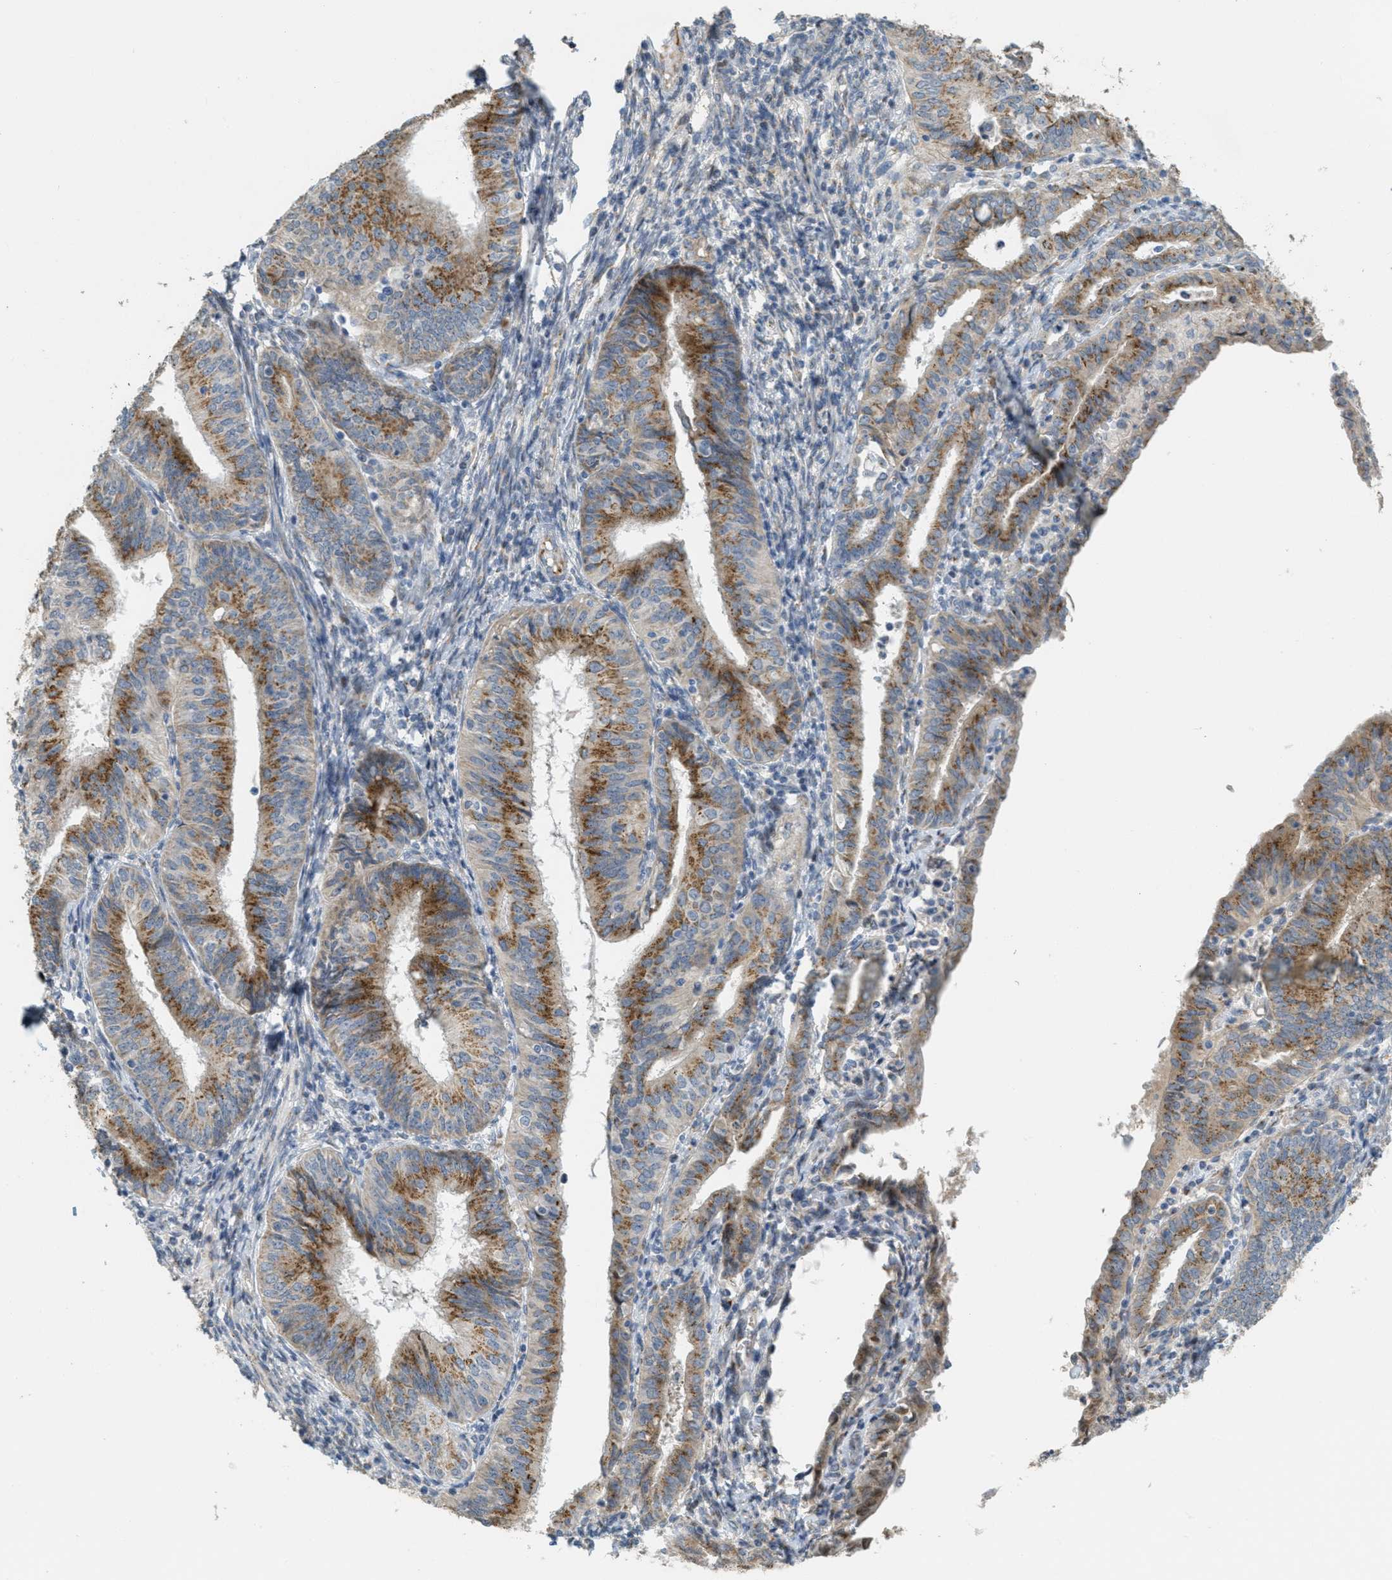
{"staining": {"intensity": "moderate", "quantity": ">75%", "location": "cytoplasmic/membranous"}, "tissue": "endometrial cancer", "cell_type": "Tumor cells", "image_type": "cancer", "snomed": [{"axis": "morphology", "description": "Adenocarcinoma, NOS"}, {"axis": "topography", "description": "Endometrium"}], "caption": "Protein staining of endometrial cancer tissue exhibits moderate cytoplasmic/membranous positivity in about >75% of tumor cells. Using DAB (3,3'-diaminobenzidine) (brown) and hematoxylin (blue) stains, captured at high magnification using brightfield microscopy.", "gene": "ZFPL1", "patient": {"sex": "female", "age": 58}}